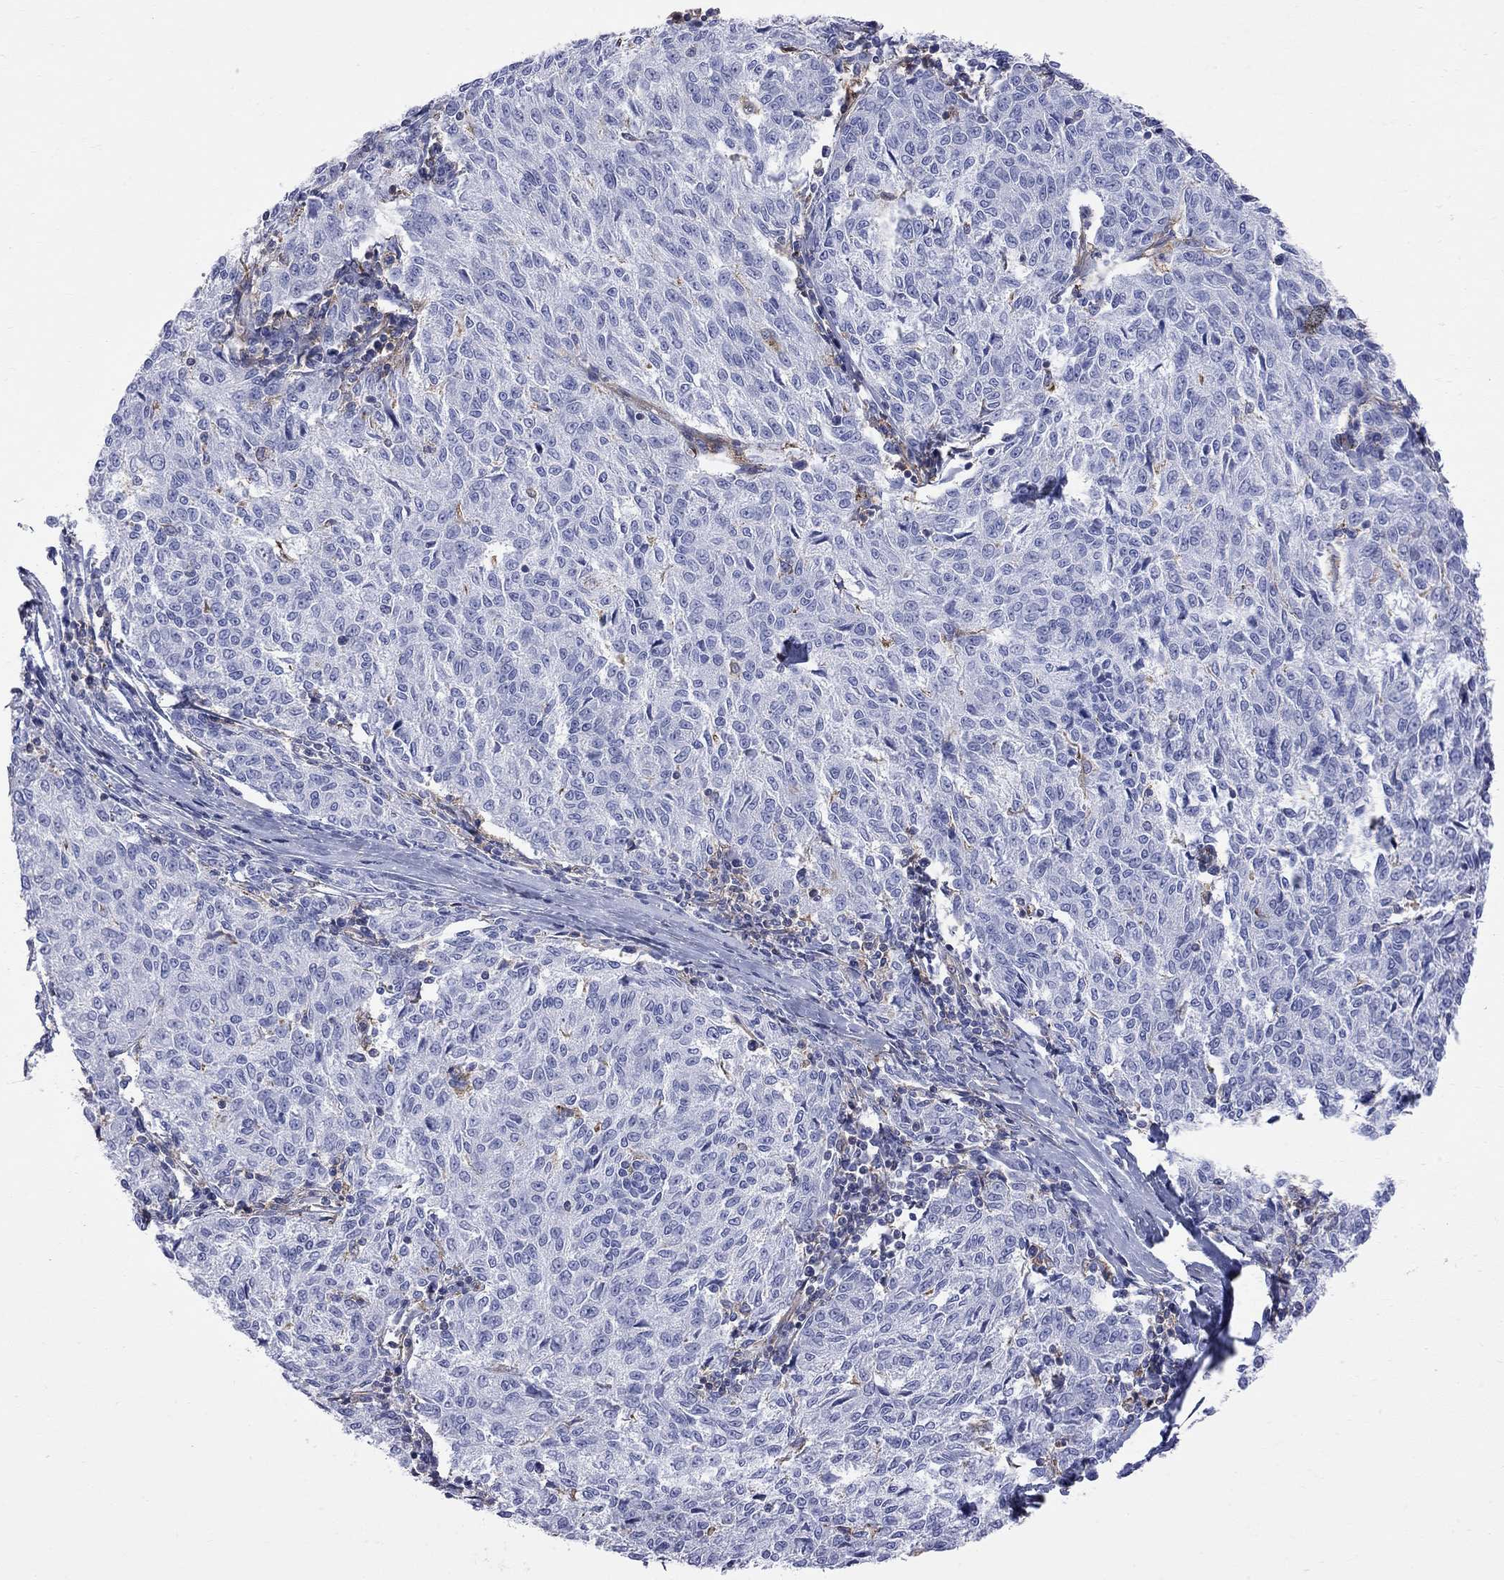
{"staining": {"intensity": "negative", "quantity": "none", "location": "none"}, "tissue": "melanoma", "cell_type": "Tumor cells", "image_type": "cancer", "snomed": [{"axis": "morphology", "description": "Malignant melanoma, NOS"}, {"axis": "topography", "description": "Skin"}], "caption": "IHC of human melanoma demonstrates no expression in tumor cells.", "gene": "ABI3", "patient": {"sex": "female", "age": 72}}